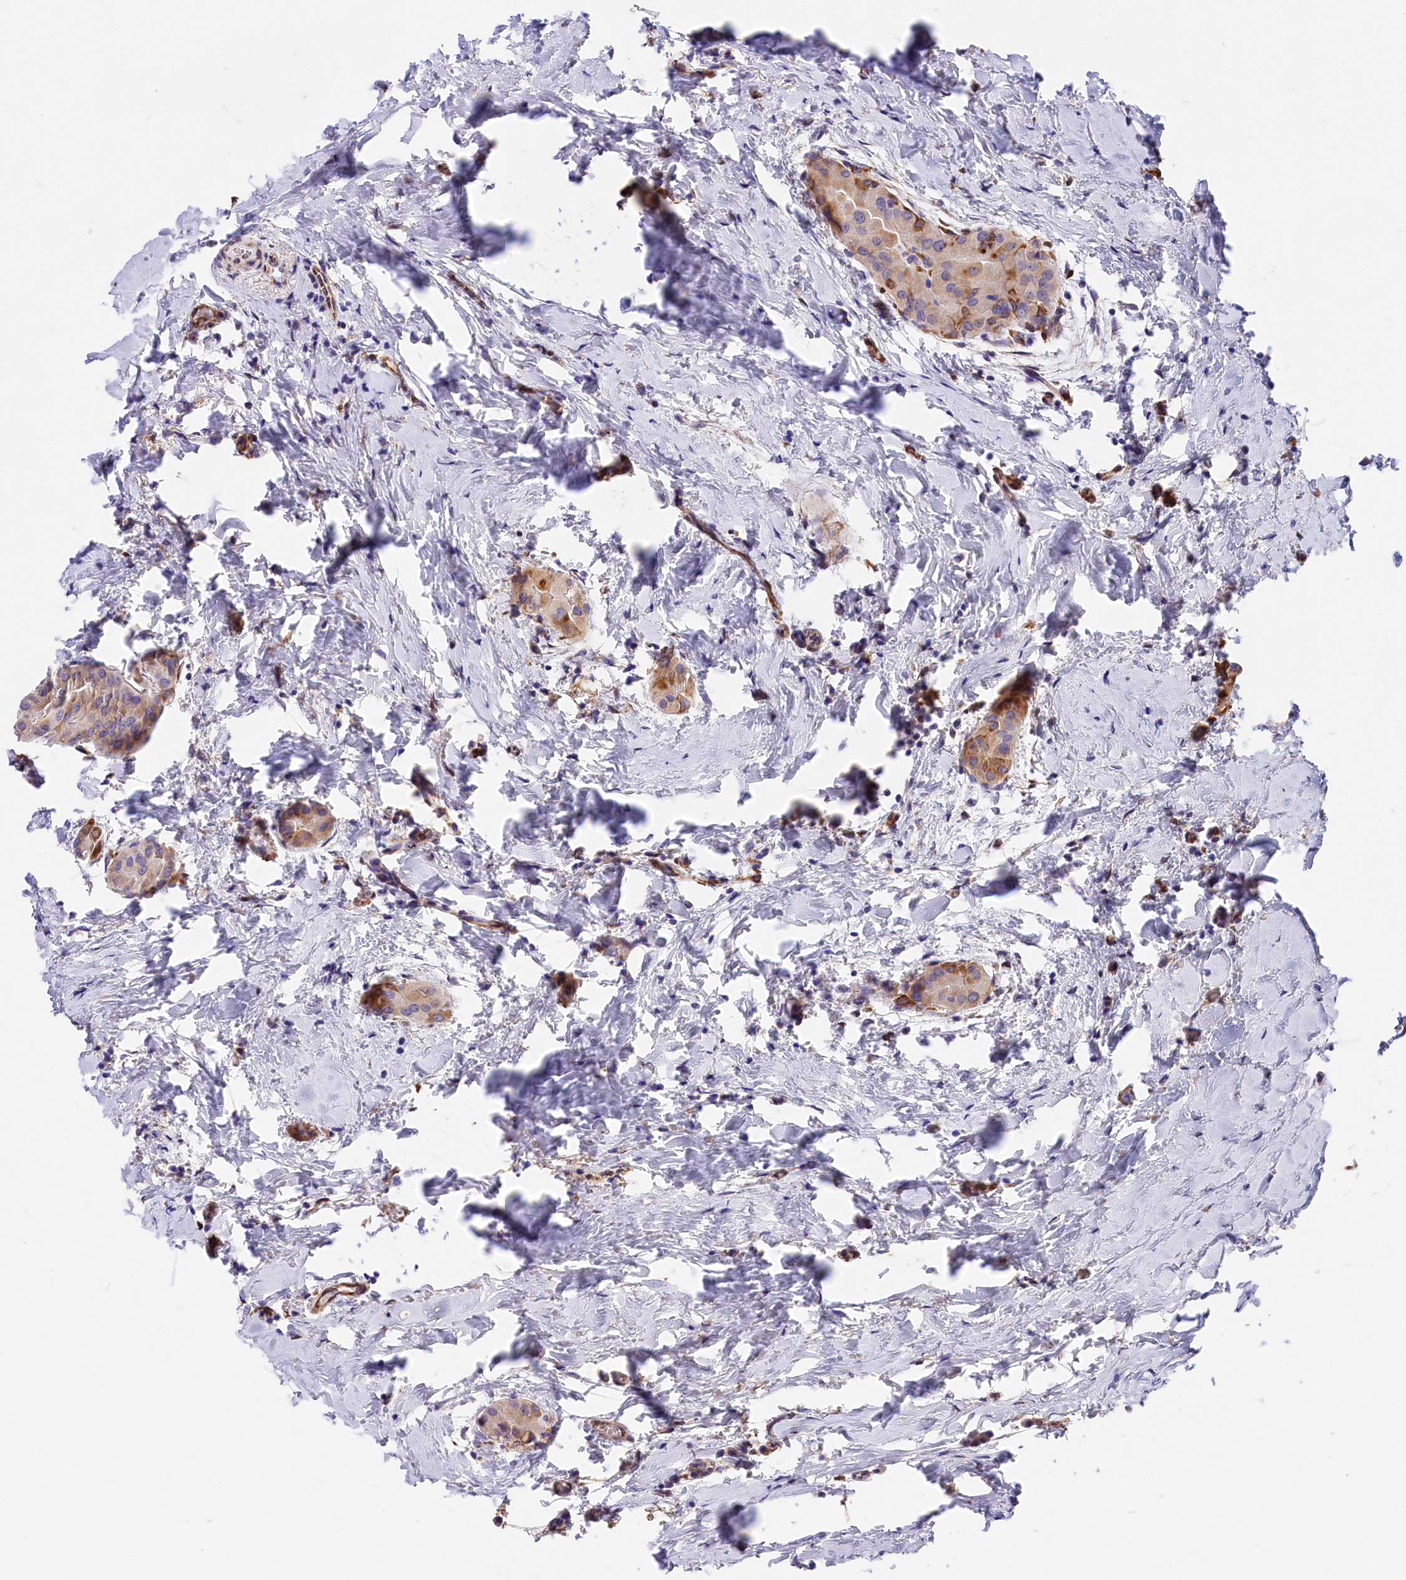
{"staining": {"intensity": "moderate", "quantity": "25%-75%", "location": "cytoplasmic/membranous"}, "tissue": "thyroid cancer", "cell_type": "Tumor cells", "image_type": "cancer", "snomed": [{"axis": "morphology", "description": "Papillary adenocarcinoma, NOS"}, {"axis": "topography", "description": "Thyroid gland"}], "caption": "This is an image of immunohistochemistry (IHC) staining of thyroid cancer (papillary adenocarcinoma), which shows moderate staining in the cytoplasmic/membranous of tumor cells.", "gene": "ITGA1", "patient": {"sex": "male", "age": 33}}